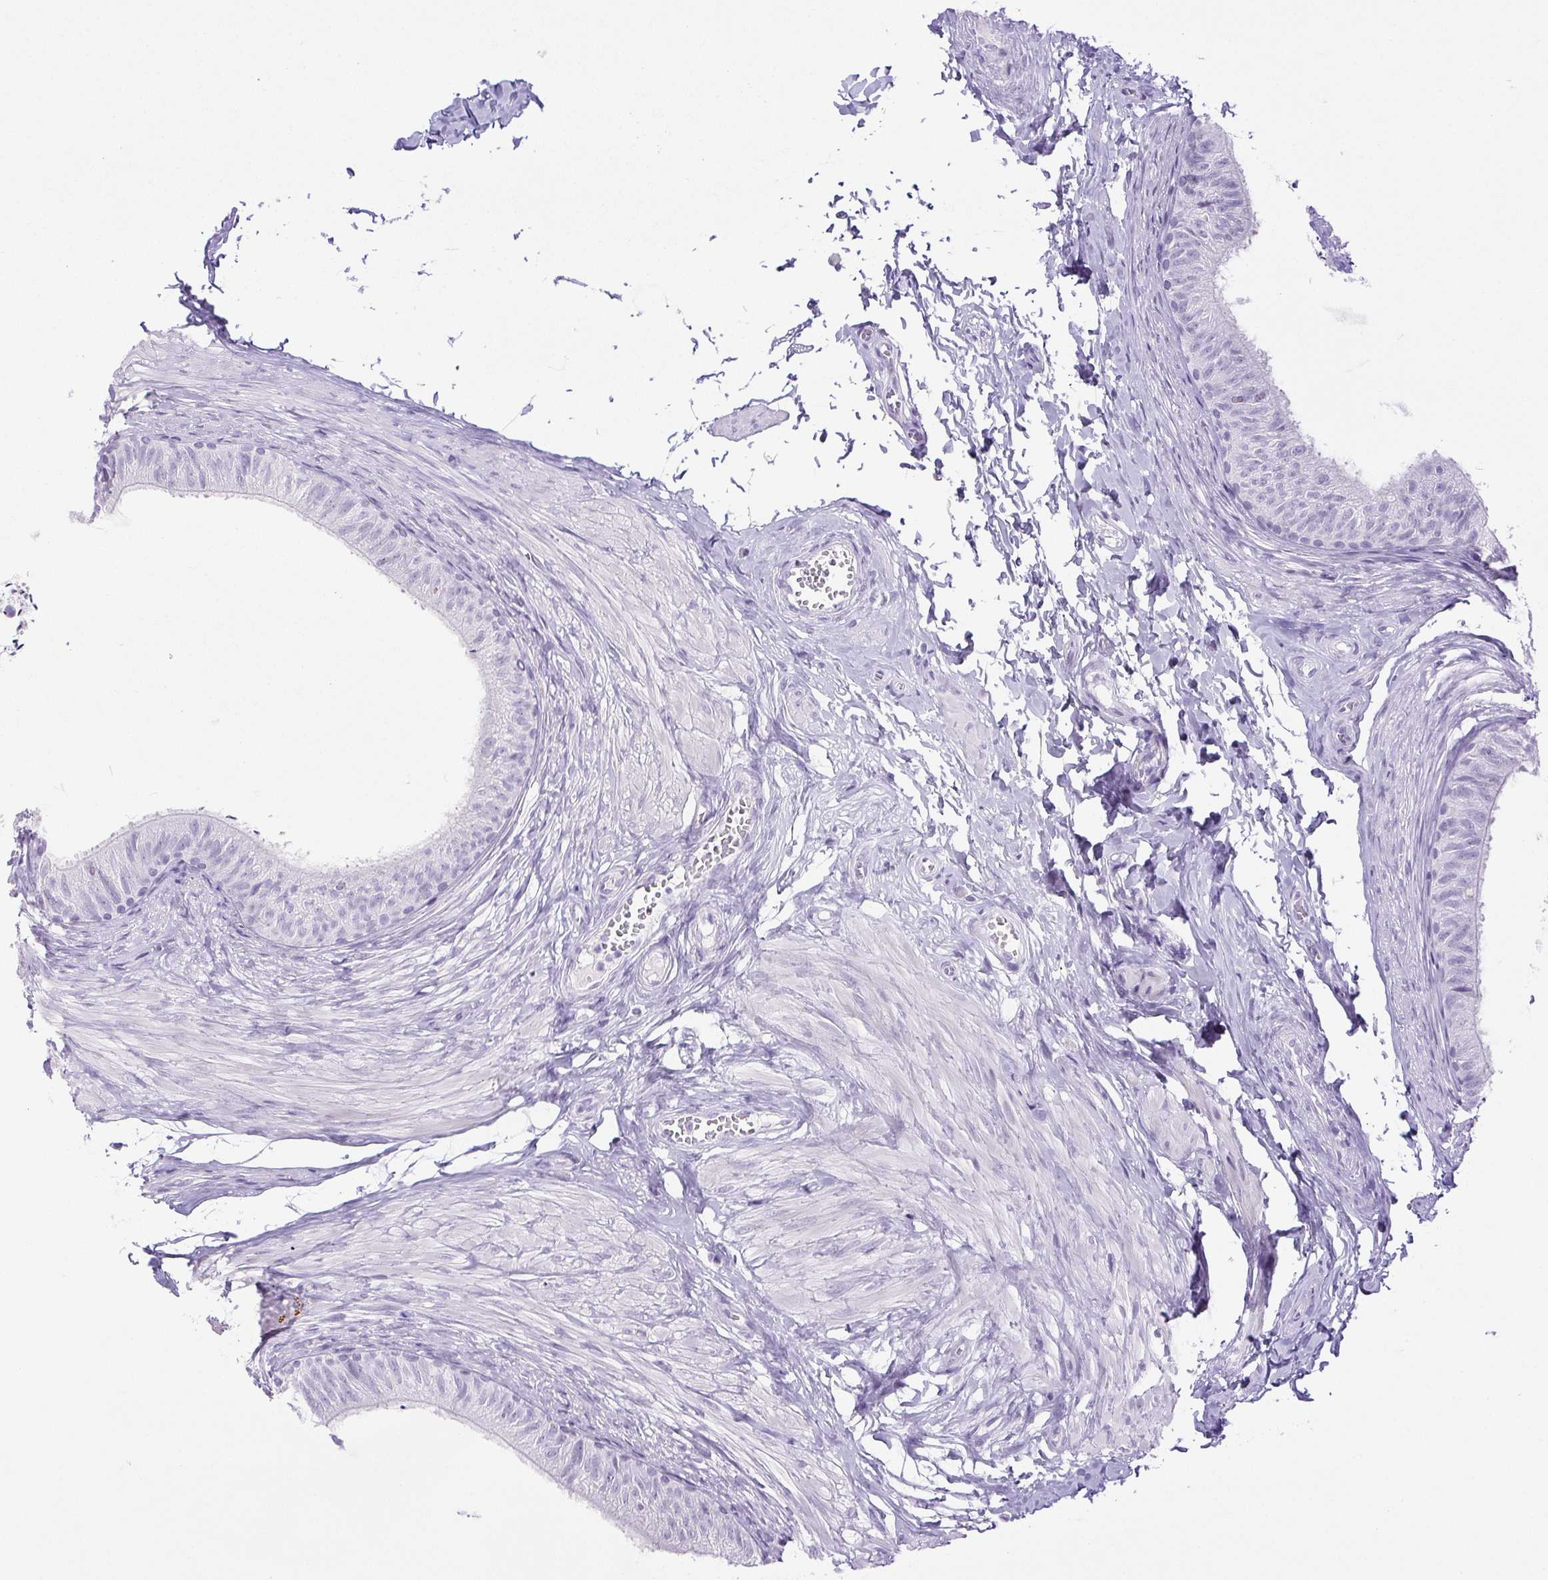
{"staining": {"intensity": "negative", "quantity": "none", "location": "none"}, "tissue": "epididymis", "cell_type": "Glandular cells", "image_type": "normal", "snomed": [{"axis": "morphology", "description": "Normal tissue, NOS"}, {"axis": "topography", "description": "Epididymis, spermatic cord, NOS"}, {"axis": "topography", "description": "Epididymis"}, {"axis": "topography", "description": "Peripheral nerve tissue"}], "caption": "The histopathology image displays no significant positivity in glandular cells of epididymis.", "gene": "HLA", "patient": {"sex": "male", "age": 29}}